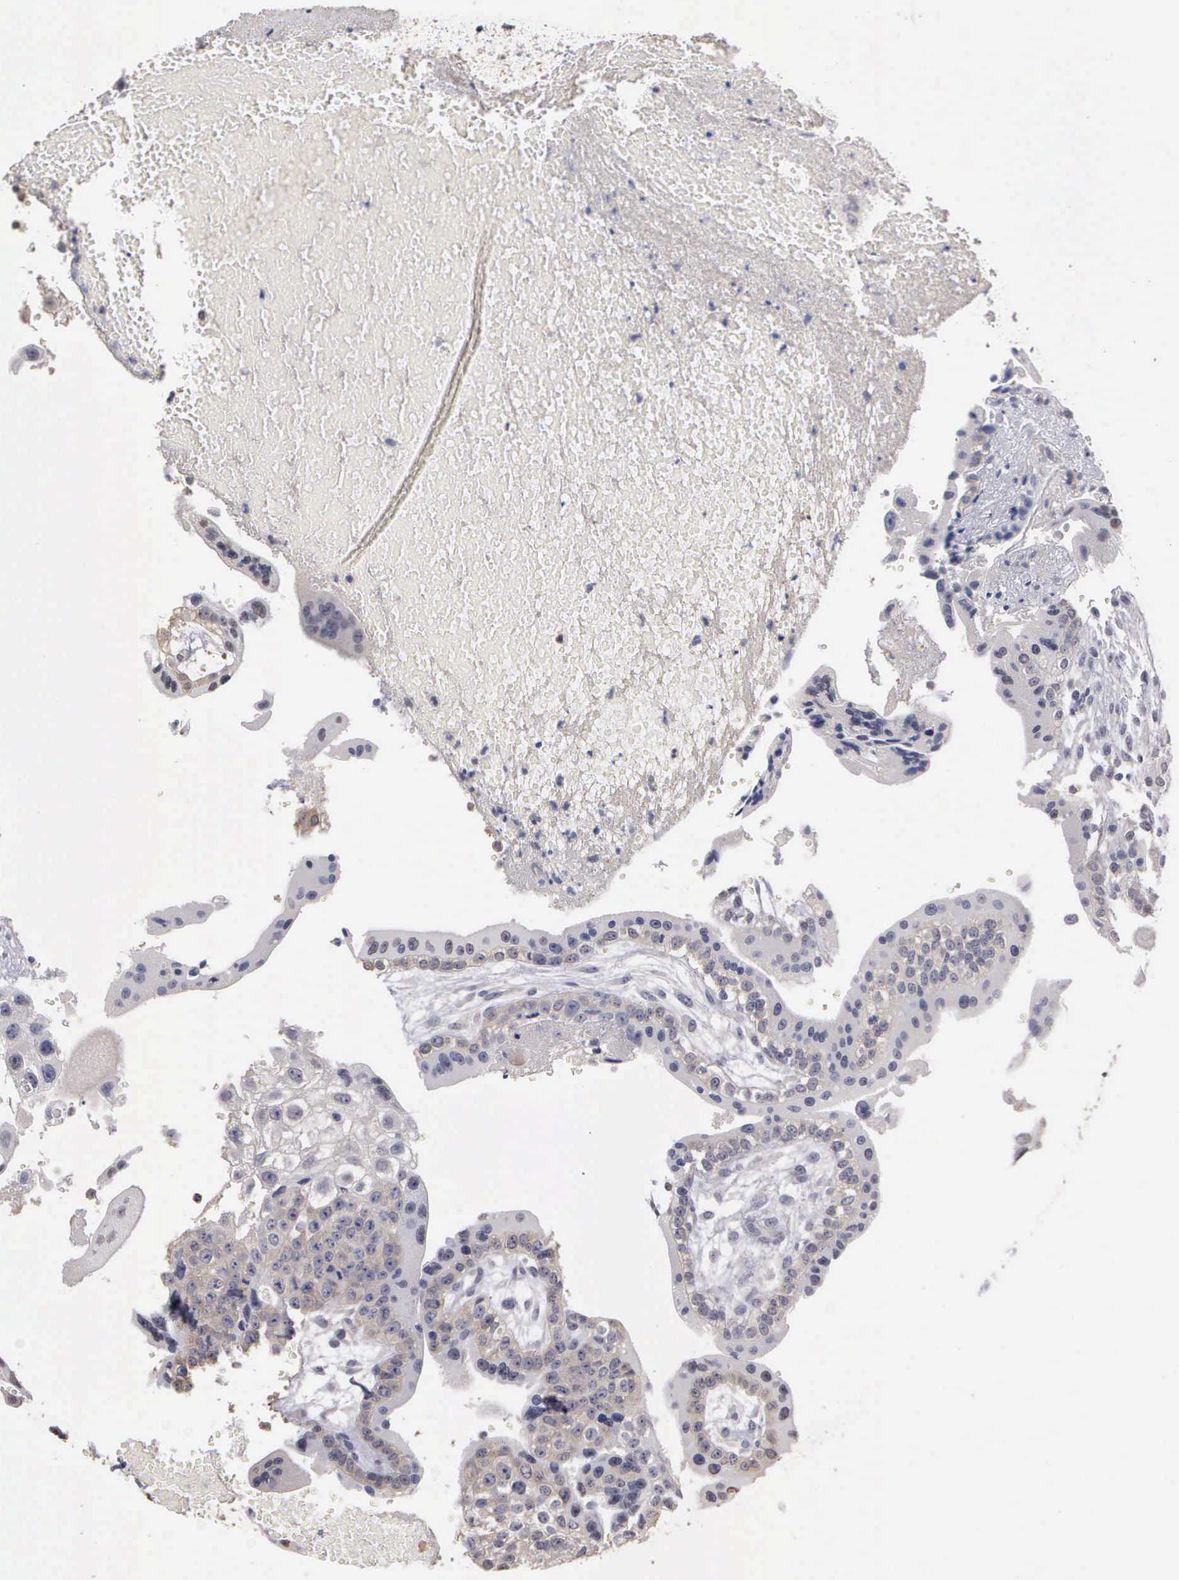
{"staining": {"intensity": "negative", "quantity": "none", "location": "none"}, "tissue": "placenta", "cell_type": "Decidual cells", "image_type": "normal", "snomed": [{"axis": "morphology", "description": "Normal tissue, NOS"}, {"axis": "topography", "description": "Placenta"}], "caption": "DAB (3,3'-diaminobenzidine) immunohistochemical staining of benign human placenta shows no significant expression in decidual cells. (DAB immunohistochemistry (IHC) visualized using brightfield microscopy, high magnification).", "gene": "ENO3", "patient": {"sex": "female", "age": 34}}